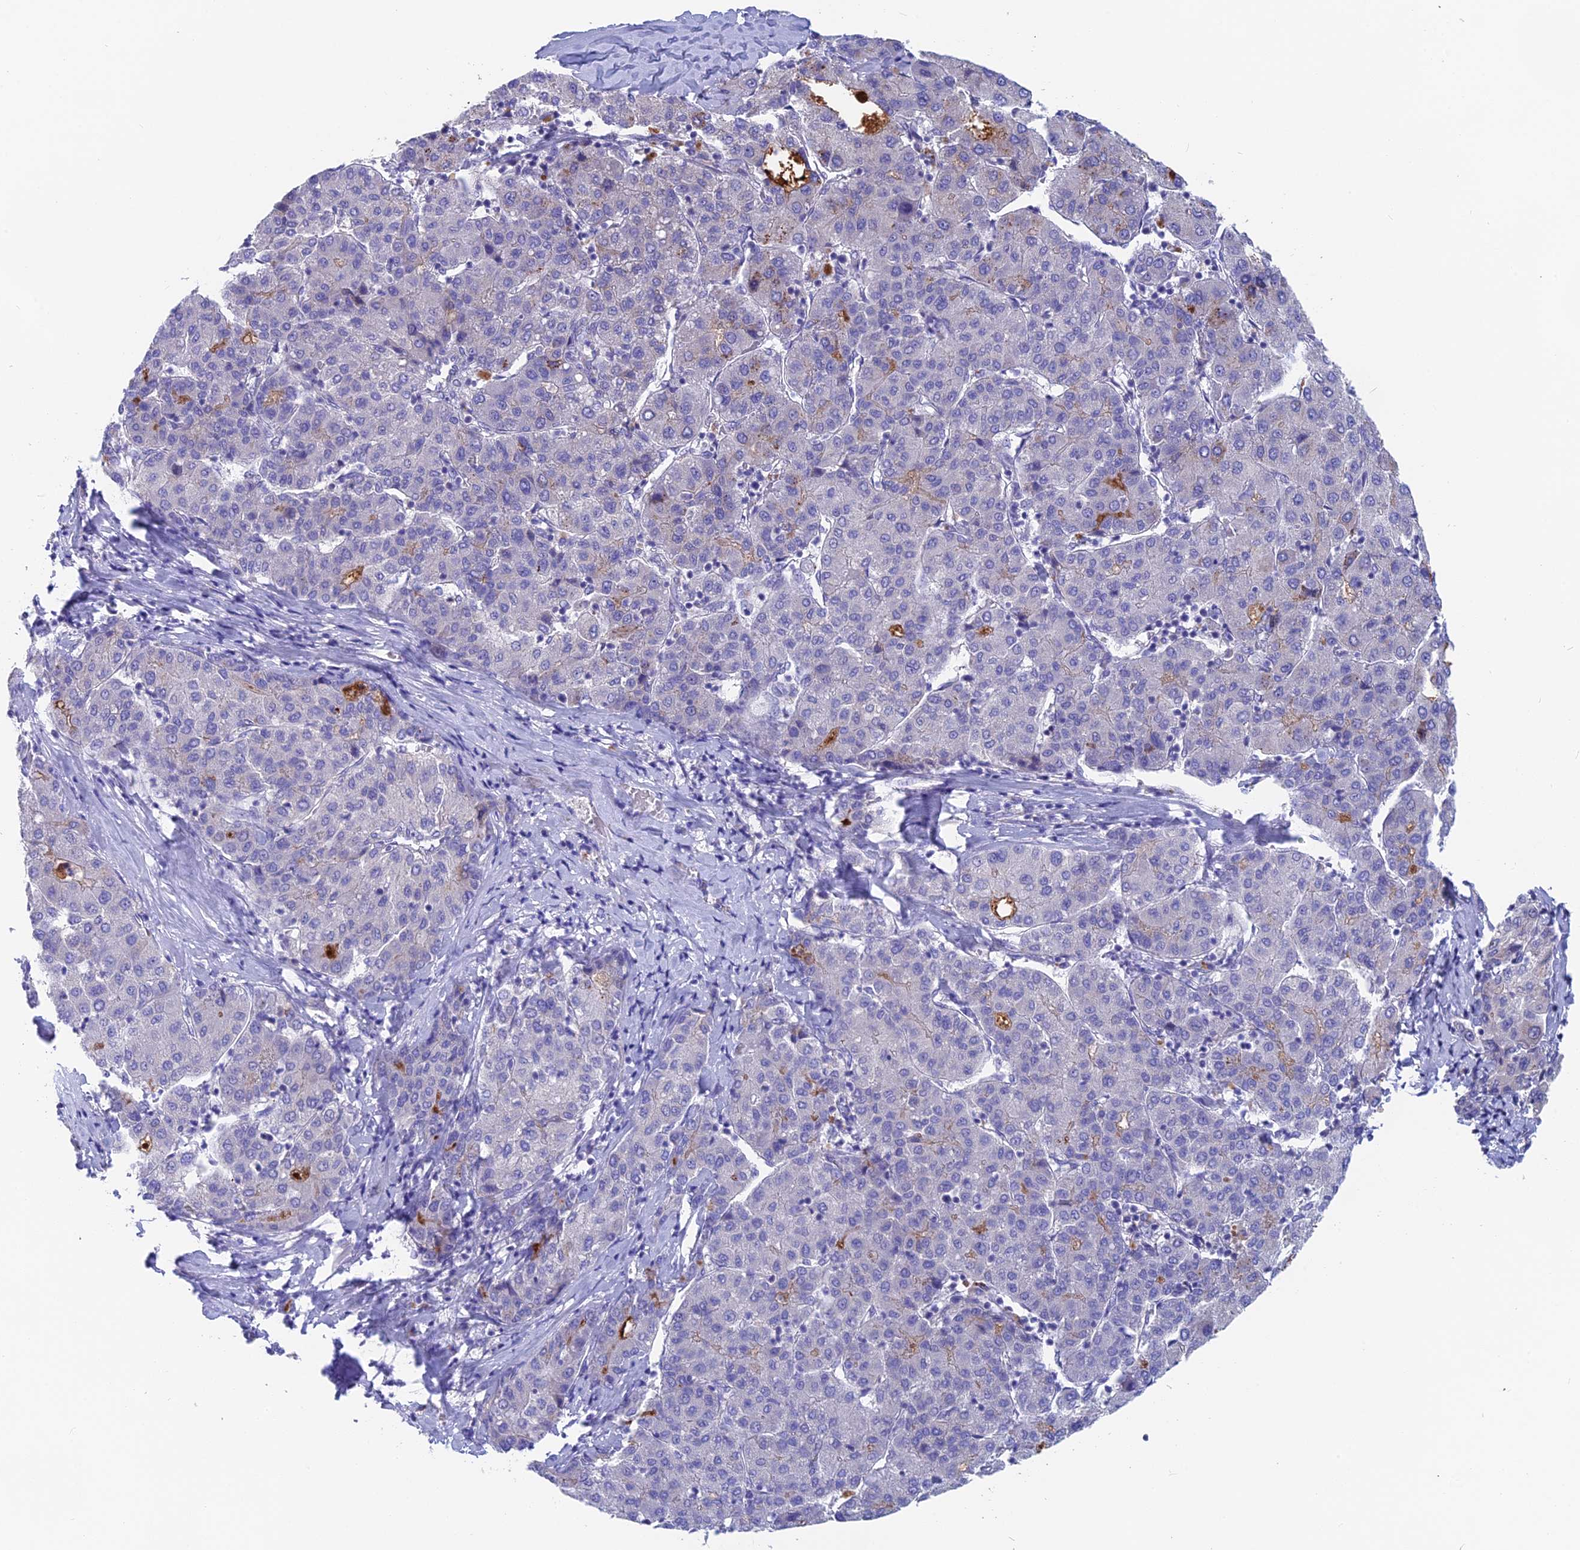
{"staining": {"intensity": "negative", "quantity": "none", "location": "none"}, "tissue": "liver cancer", "cell_type": "Tumor cells", "image_type": "cancer", "snomed": [{"axis": "morphology", "description": "Carcinoma, Hepatocellular, NOS"}, {"axis": "topography", "description": "Liver"}], "caption": "This is a histopathology image of IHC staining of hepatocellular carcinoma (liver), which shows no expression in tumor cells.", "gene": "TENT4B", "patient": {"sex": "male", "age": 65}}